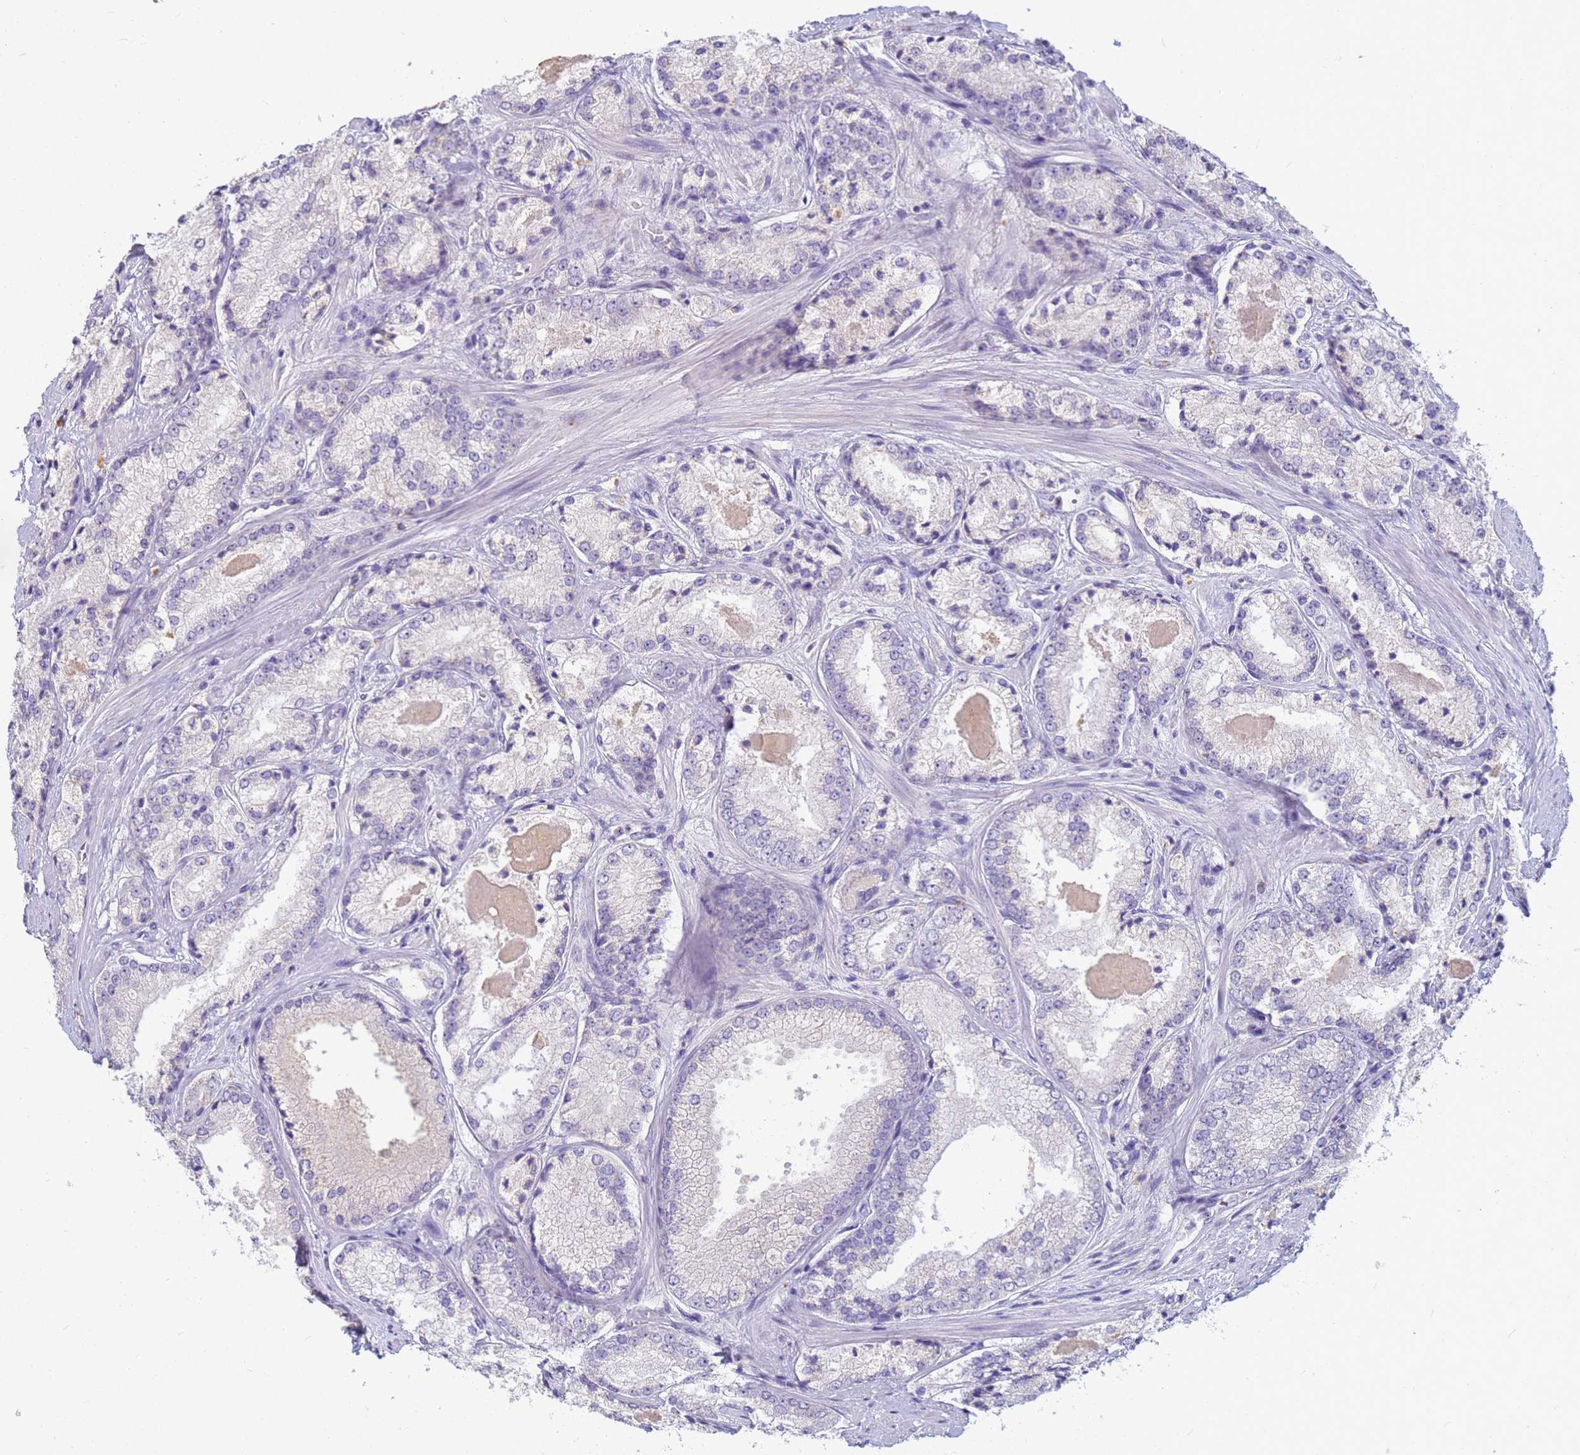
{"staining": {"intensity": "negative", "quantity": "none", "location": "none"}, "tissue": "prostate cancer", "cell_type": "Tumor cells", "image_type": "cancer", "snomed": [{"axis": "morphology", "description": "Adenocarcinoma, Low grade"}, {"axis": "topography", "description": "Prostate"}], "caption": "A high-resolution micrograph shows immunohistochemistry (IHC) staining of prostate adenocarcinoma (low-grade), which reveals no significant positivity in tumor cells.", "gene": "B3GNT8", "patient": {"sex": "male", "age": 68}}